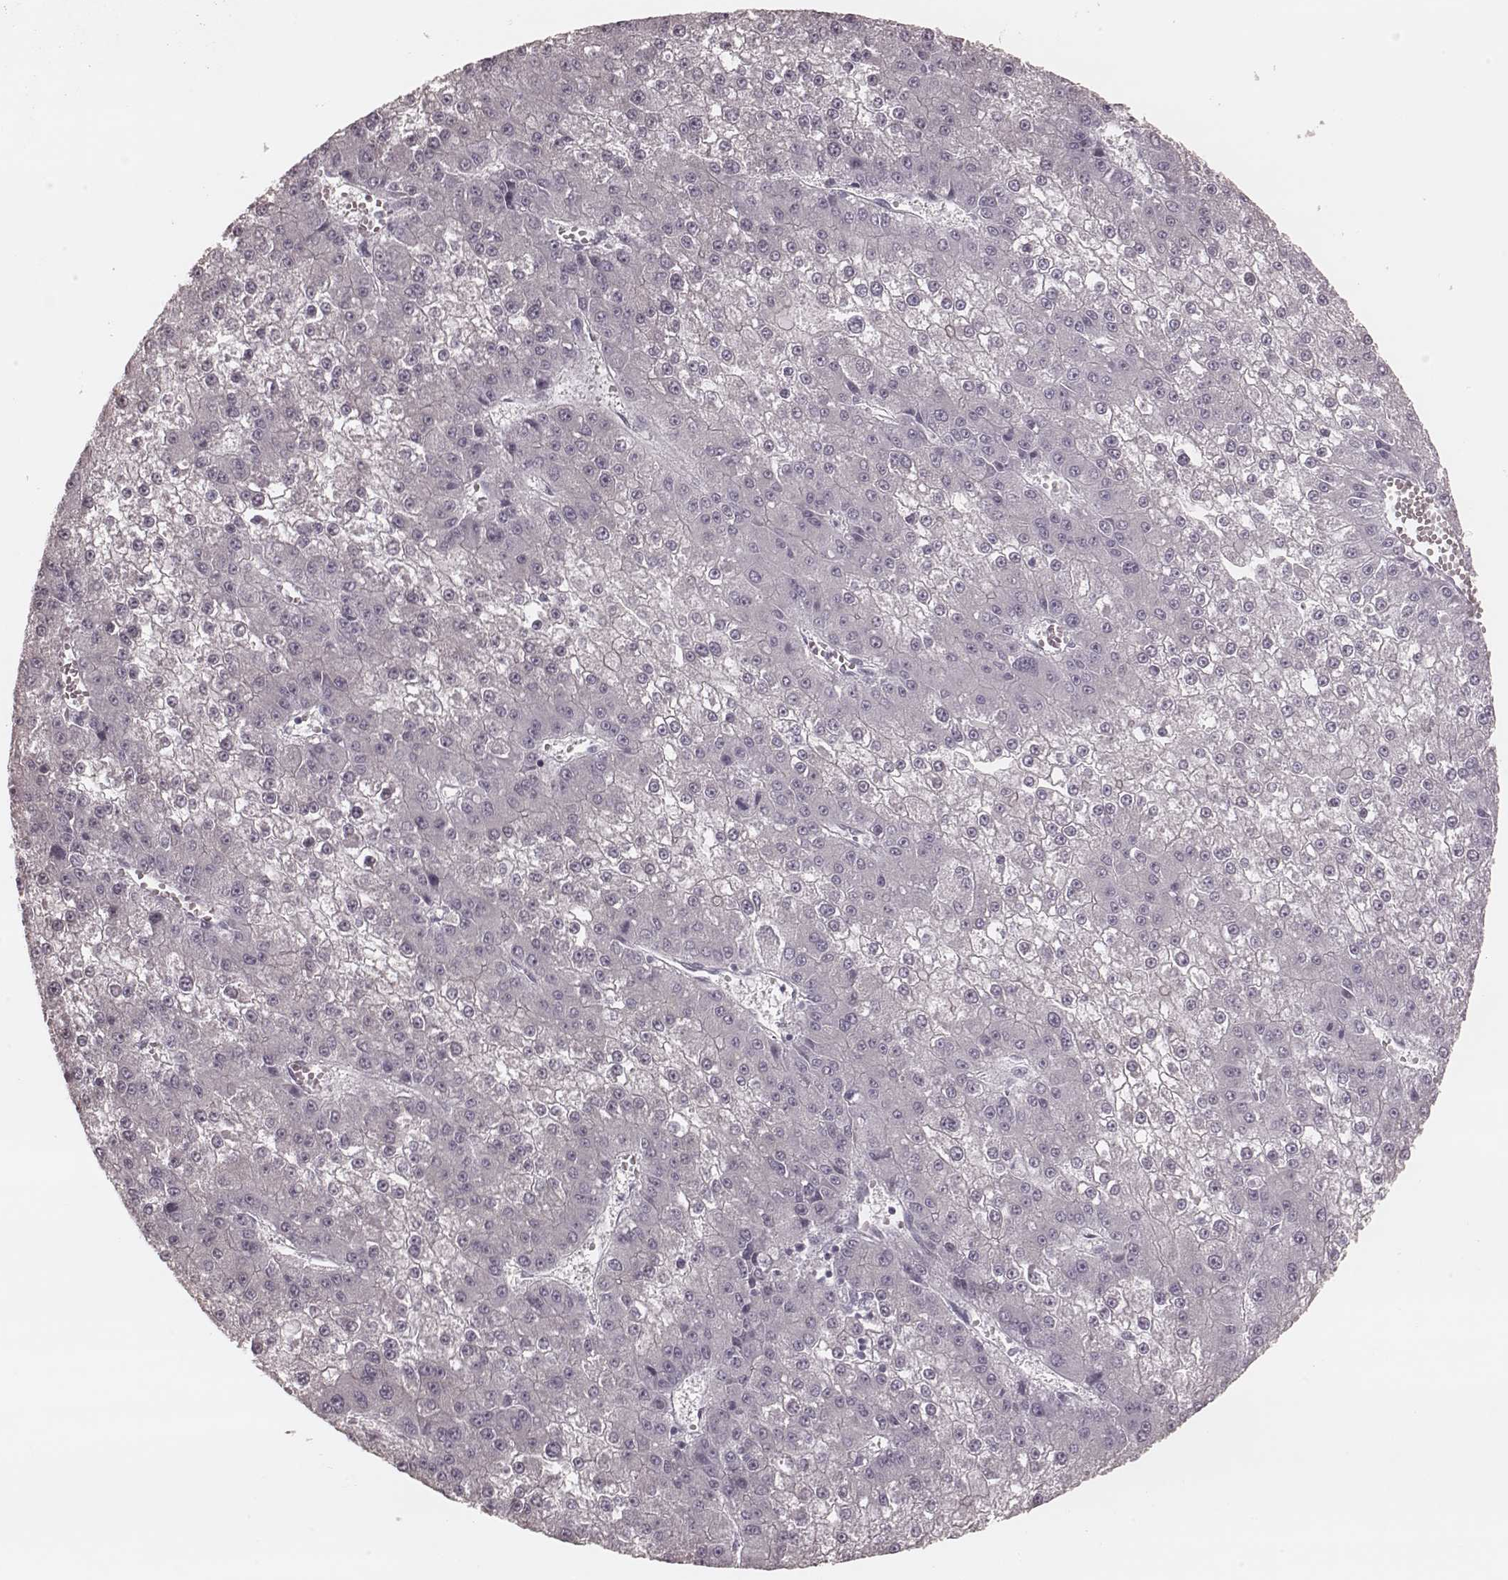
{"staining": {"intensity": "negative", "quantity": "none", "location": "none"}, "tissue": "liver cancer", "cell_type": "Tumor cells", "image_type": "cancer", "snomed": [{"axis": "morphology", "description": "Carcinoma, Hepatocellular, NOS"}, {"axis": "topography", "description": "Liver"}], "caption": "There is no significant expression in tumor cells of liver cancer (hepatocellular carcinoma). (Immunohistochemistry (ihc), brightfield microscopy, high magnification).", "gene": "KRT74", "patient": {"sex": "female", "age": 73}}